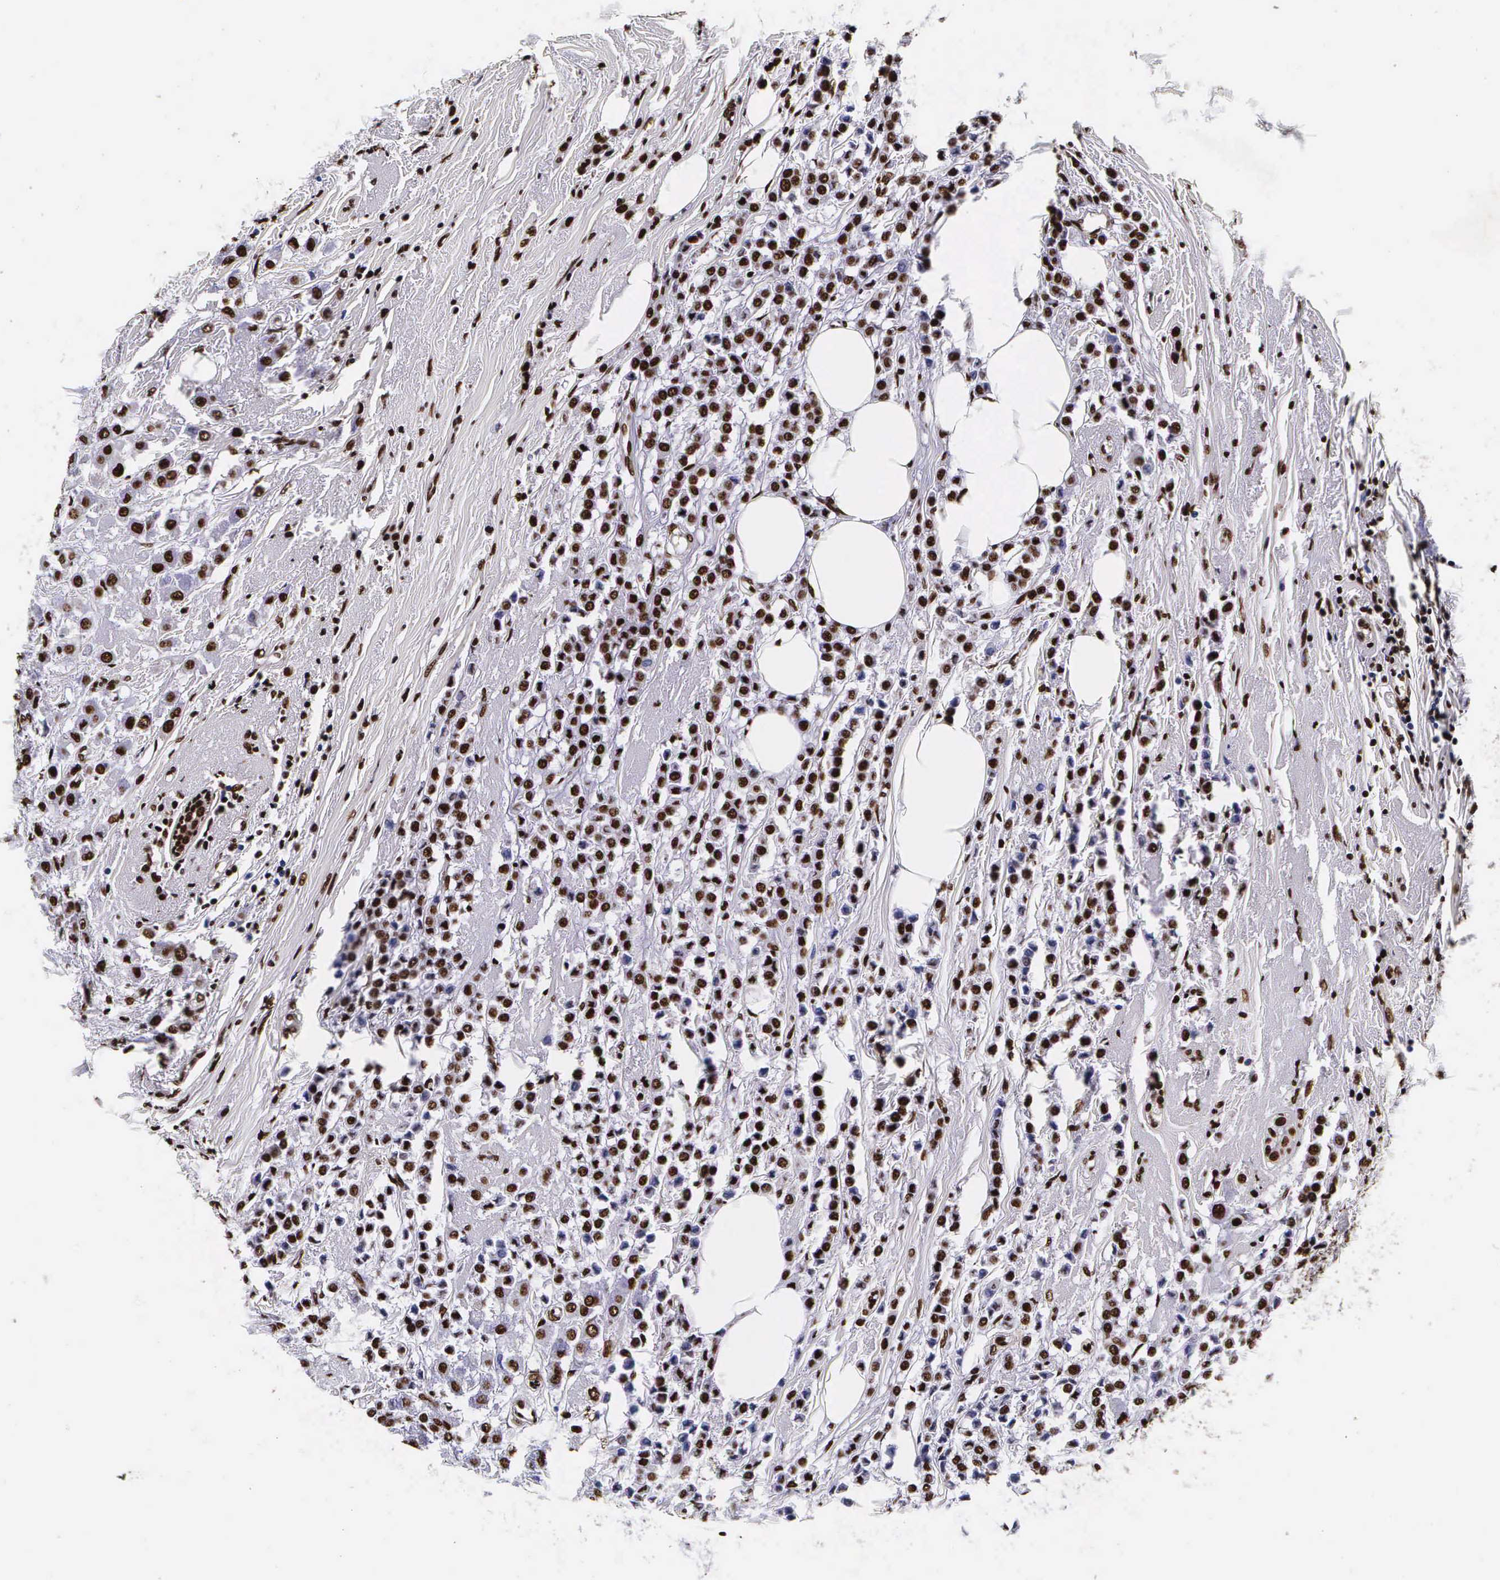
{"staining": {"intensity": "strong", "quantity": ">75%", "location": "cytoplasmic/membranous,nuclear"}, "tissue": "breast cancer", "cell_type": "Tumor cells", "image_type": "cancer", "snomed": [{"axis": "morphology", "description": "Lobular carcinoma"}, {"axis": "topography", "description": "Breast"}], "caption": "Breast lobular carcinoma stained with a brown dye exhibits strong cytoplasmic/membranous and nuclear positive positivity in about >75% of tumor cells.", "gene": "PABPN1", "patient": {"sex": "female", "age": 85}}